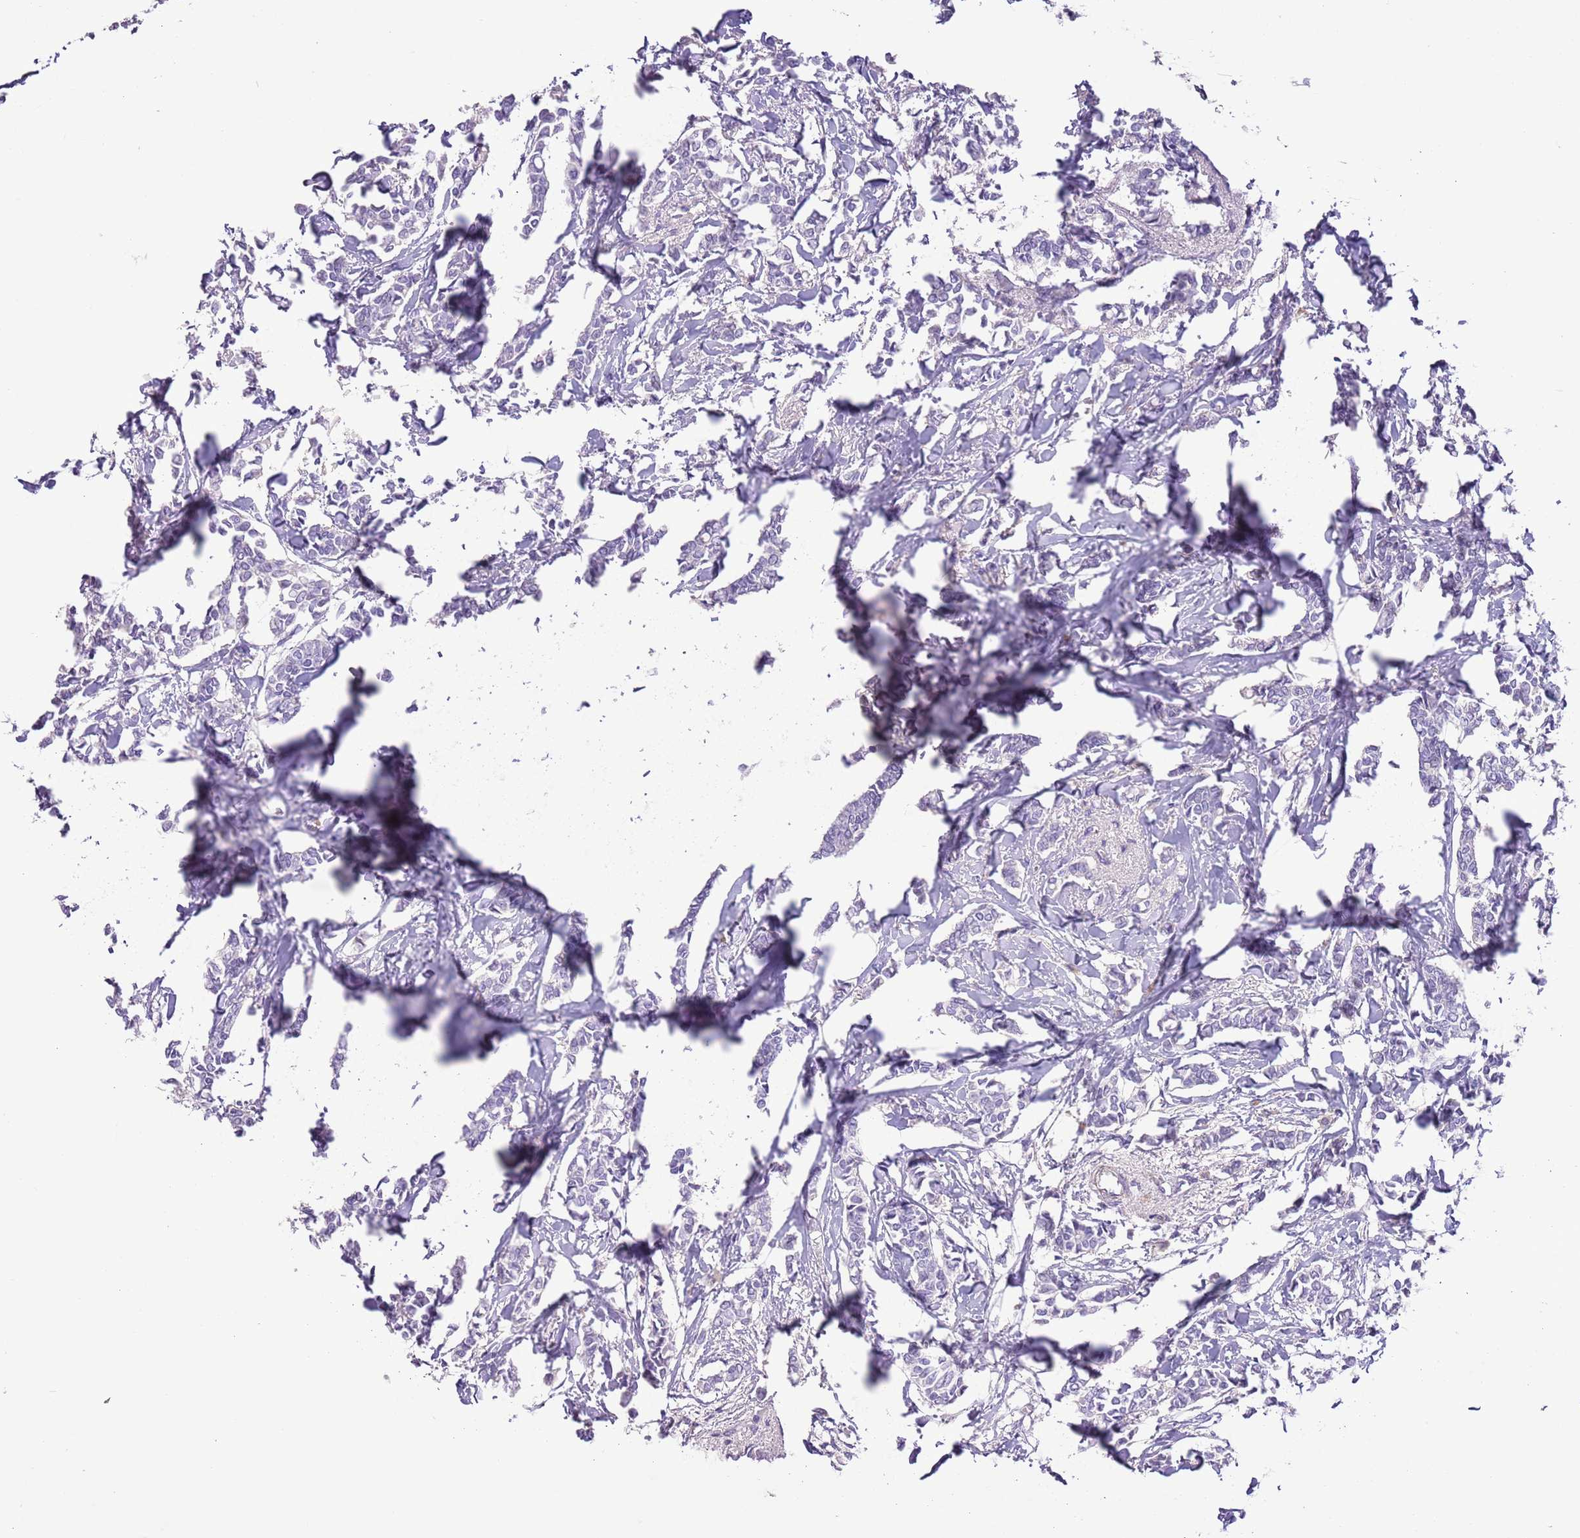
{"staining": {"intensity": "negative", "quantity": "none", "location": "none"}, "tissue": "breast cancer", "cell_type": "Tumor cells", "image_type": "cancer", "snomed": [{"axis": "morphology", "description": "Duct carcinoma"}, {"axis": "topography", "description": "Breast"}], "caption": "Immunohistochemistry (IHC) histopathology image of neoplastic tissue: breast cancer (intraductal carcinoma) stained with DAB (3,3'-diaminobenzidine) displays no significant protein positivity in tumor cells. (DAB IHC with hematoxylin counter stain).", "gene": "SLC7A14", "patient": {"sex": "female", "age": 41}}